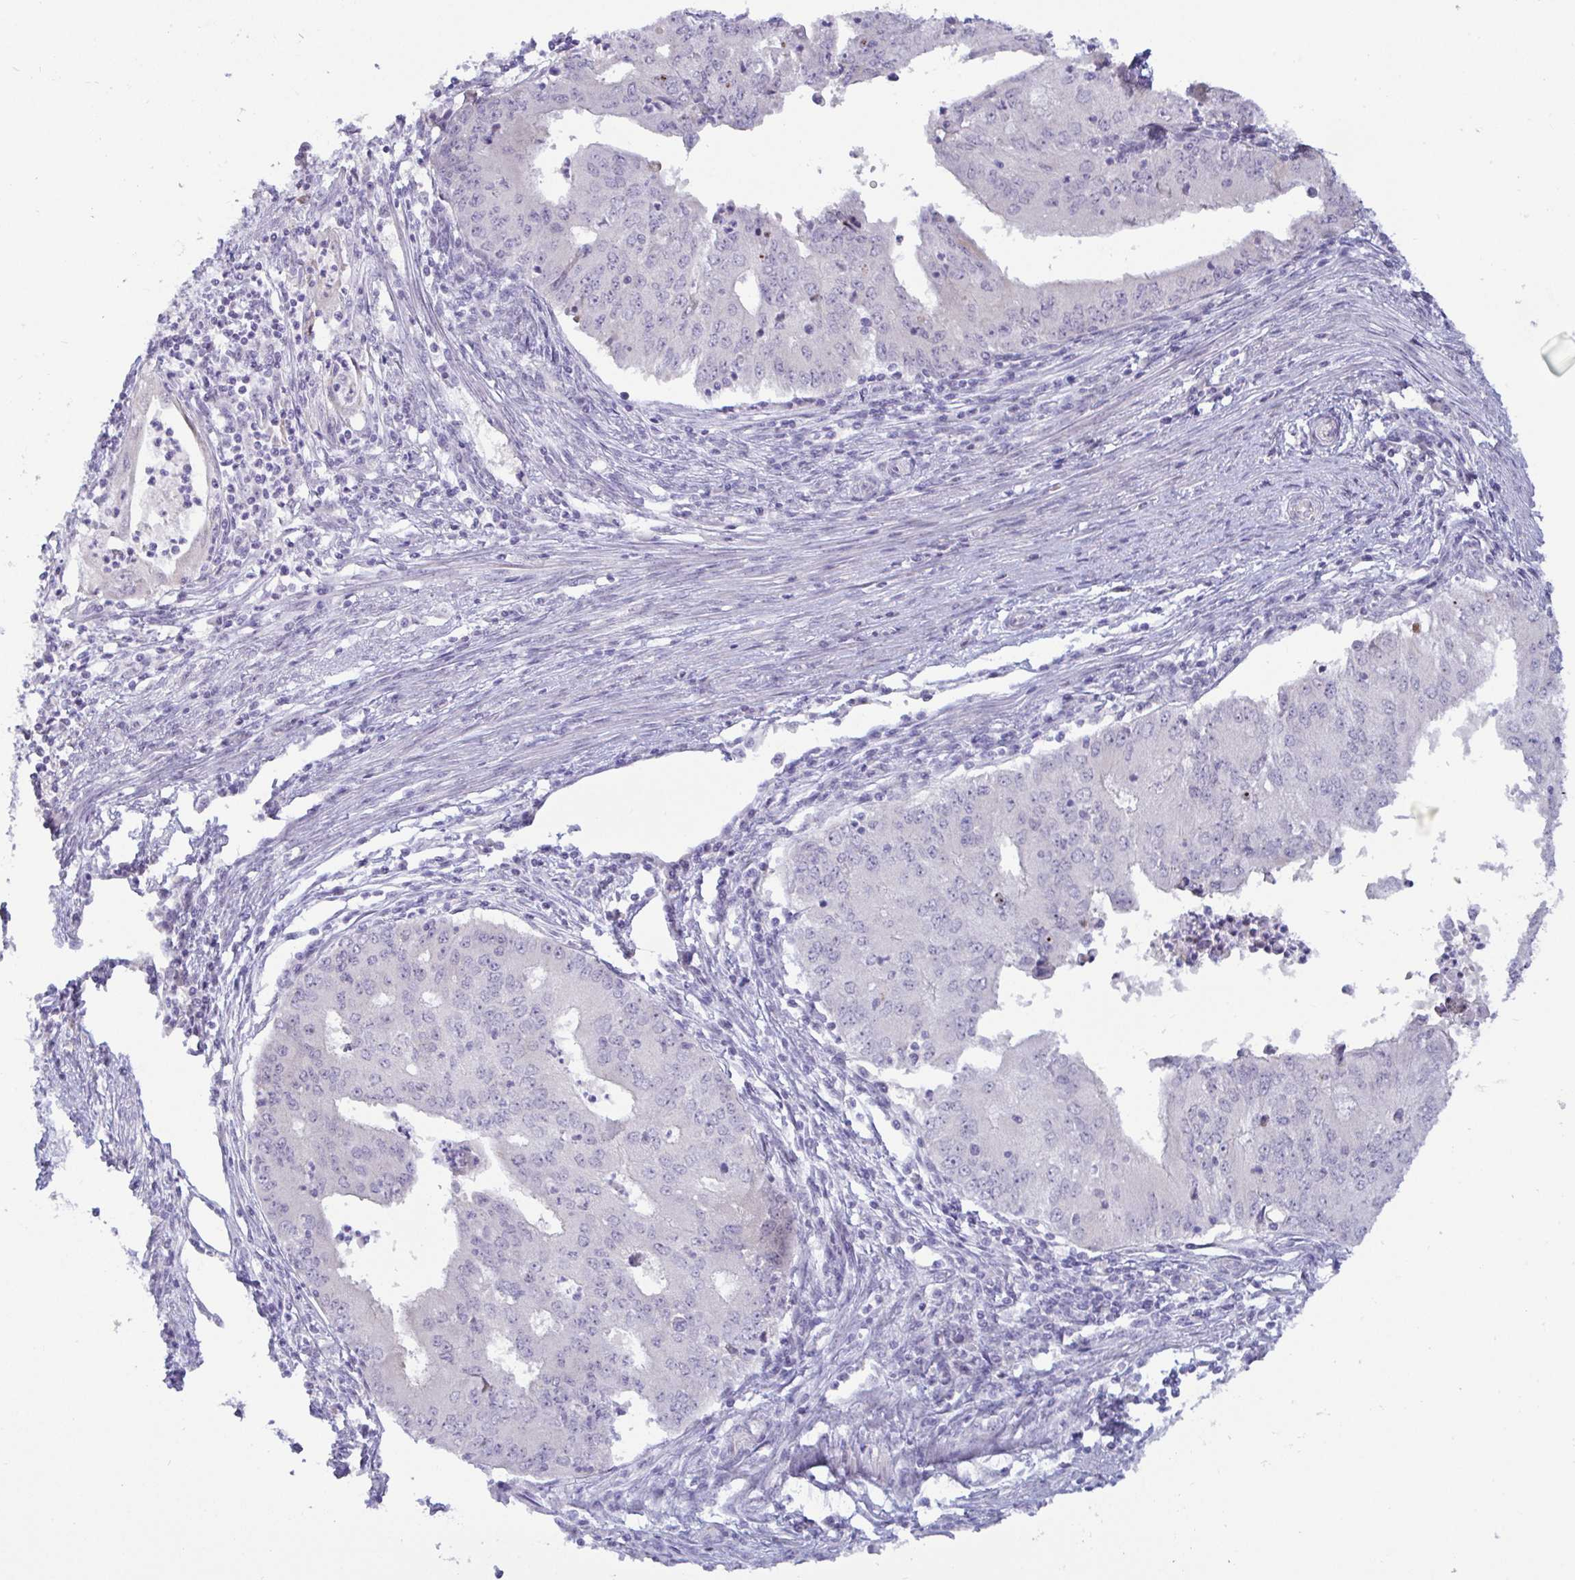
{"staining": {"intensity": "negative", "quantity": "none", "location": "none"}, "tissue": "endometrial cancer", "cell_type": "Tumor cells", "image_type": "cancer", "snomed": [{"axis": "morphology", "description": "Adenocarcinoma, NOS"}, {"axis": "topography", "description": "Endometrium"}], "caption": "DAB (3,3'-diaminobenzidine) immunohistochemical staining of human adenocarcinoma (endometrial) exhibits no significant positivity in tumor cells. Brightfield microscopy of IHC stained with DAB (brown) and hematoxylin (blue), captured at high magnification.", "gene": "GSTM1", "patient": {"sex": "female", "age": 50}}